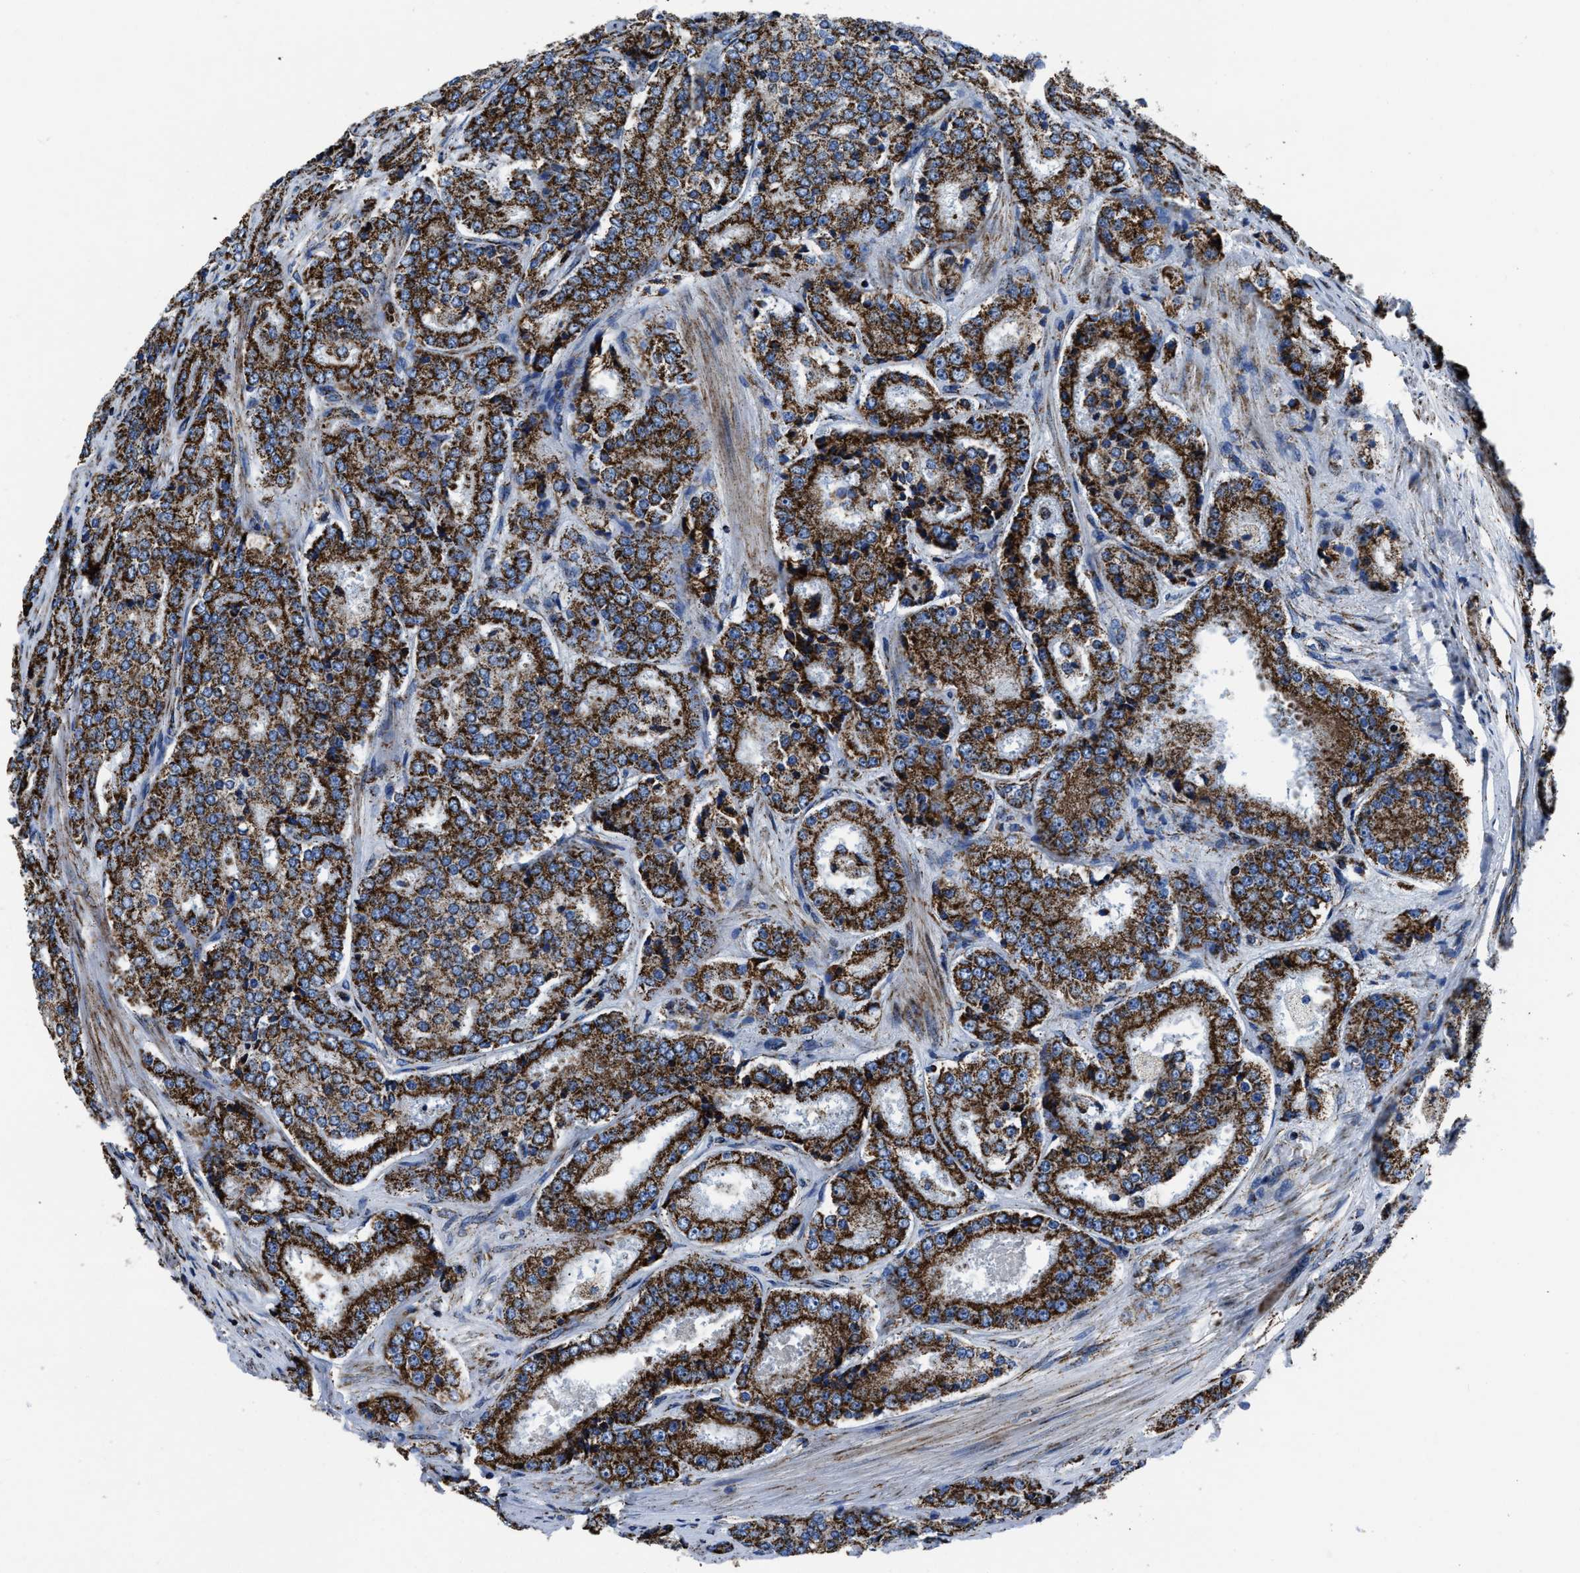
{"staining": {"intensity": "strong", "quantity": ">75%", "location": "cytoplasmic/membranous"}, "tissue": "prostate cancer", "cell_type": "Tumor cells", "image_type": "cancer", "snomed": [{"axis": "morphology", "description": "Adenocarcinoma, High grade"}, {"axis": "topography", "description": "Prostate"}], "caption": "The image reveals a brown stain indicating the presence of a protein in the cytoplasmic/membranous of tumor cells in prostate cancer.", "gene": "NSD3", "patient": {"sex": "male", "age": 65}}